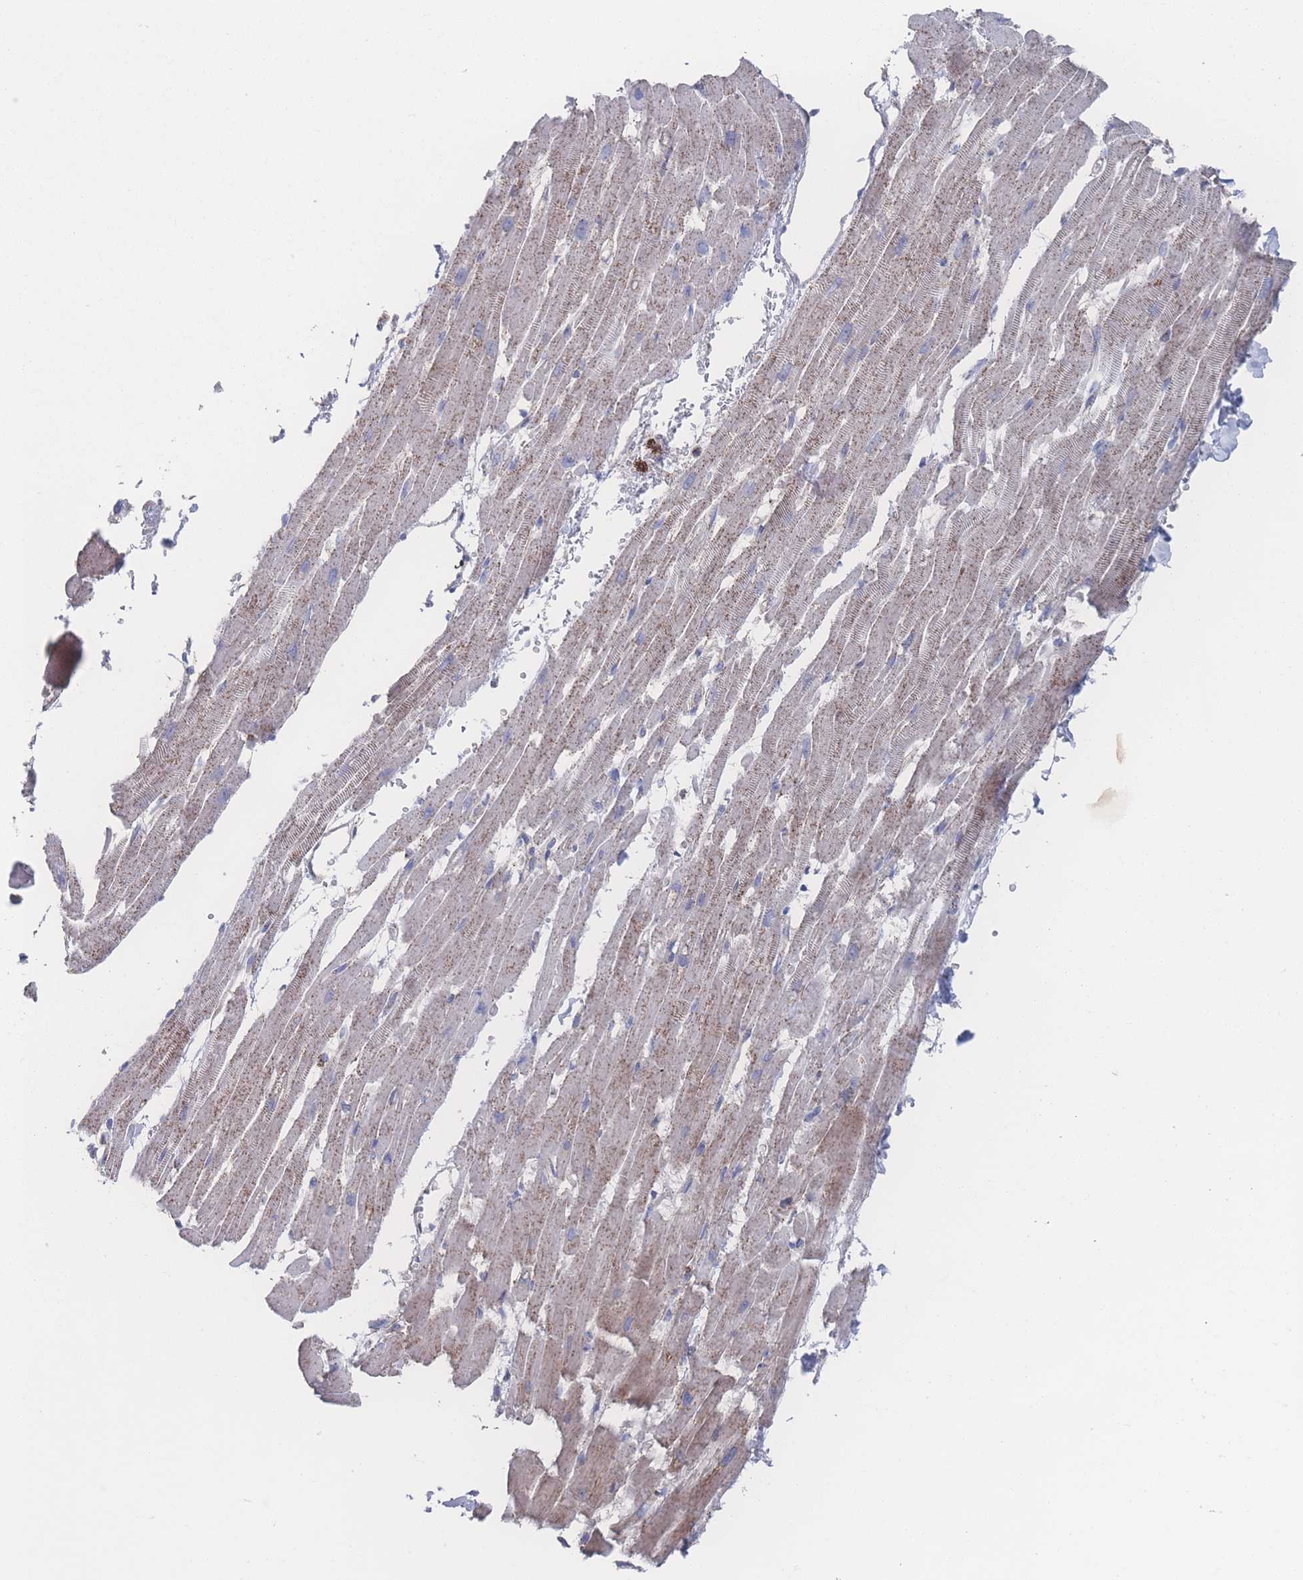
{"staining": {"intensity": "weak", "quantity": "25%-75%", "location": "cytoplasmic/membranous"}, "tissue": "heart muscle", "cell_type": "Cardiomyocytes", "image_type": "normal", "snomed": [{"axis": "morphology", "description": "Normal tissue, NOS"}, {"axis": "topography", "description": "Heart"}], "caption": "A micrograph of heart muscle stained for a protein demonstrates weak cytoplasmic/membranous brown staining in cardiomyocytes. (DAB = brown stain, brightfield microscopy at high magnification).", "gene": "PEX14", "patient": {"sex": "male", "age": 37}}